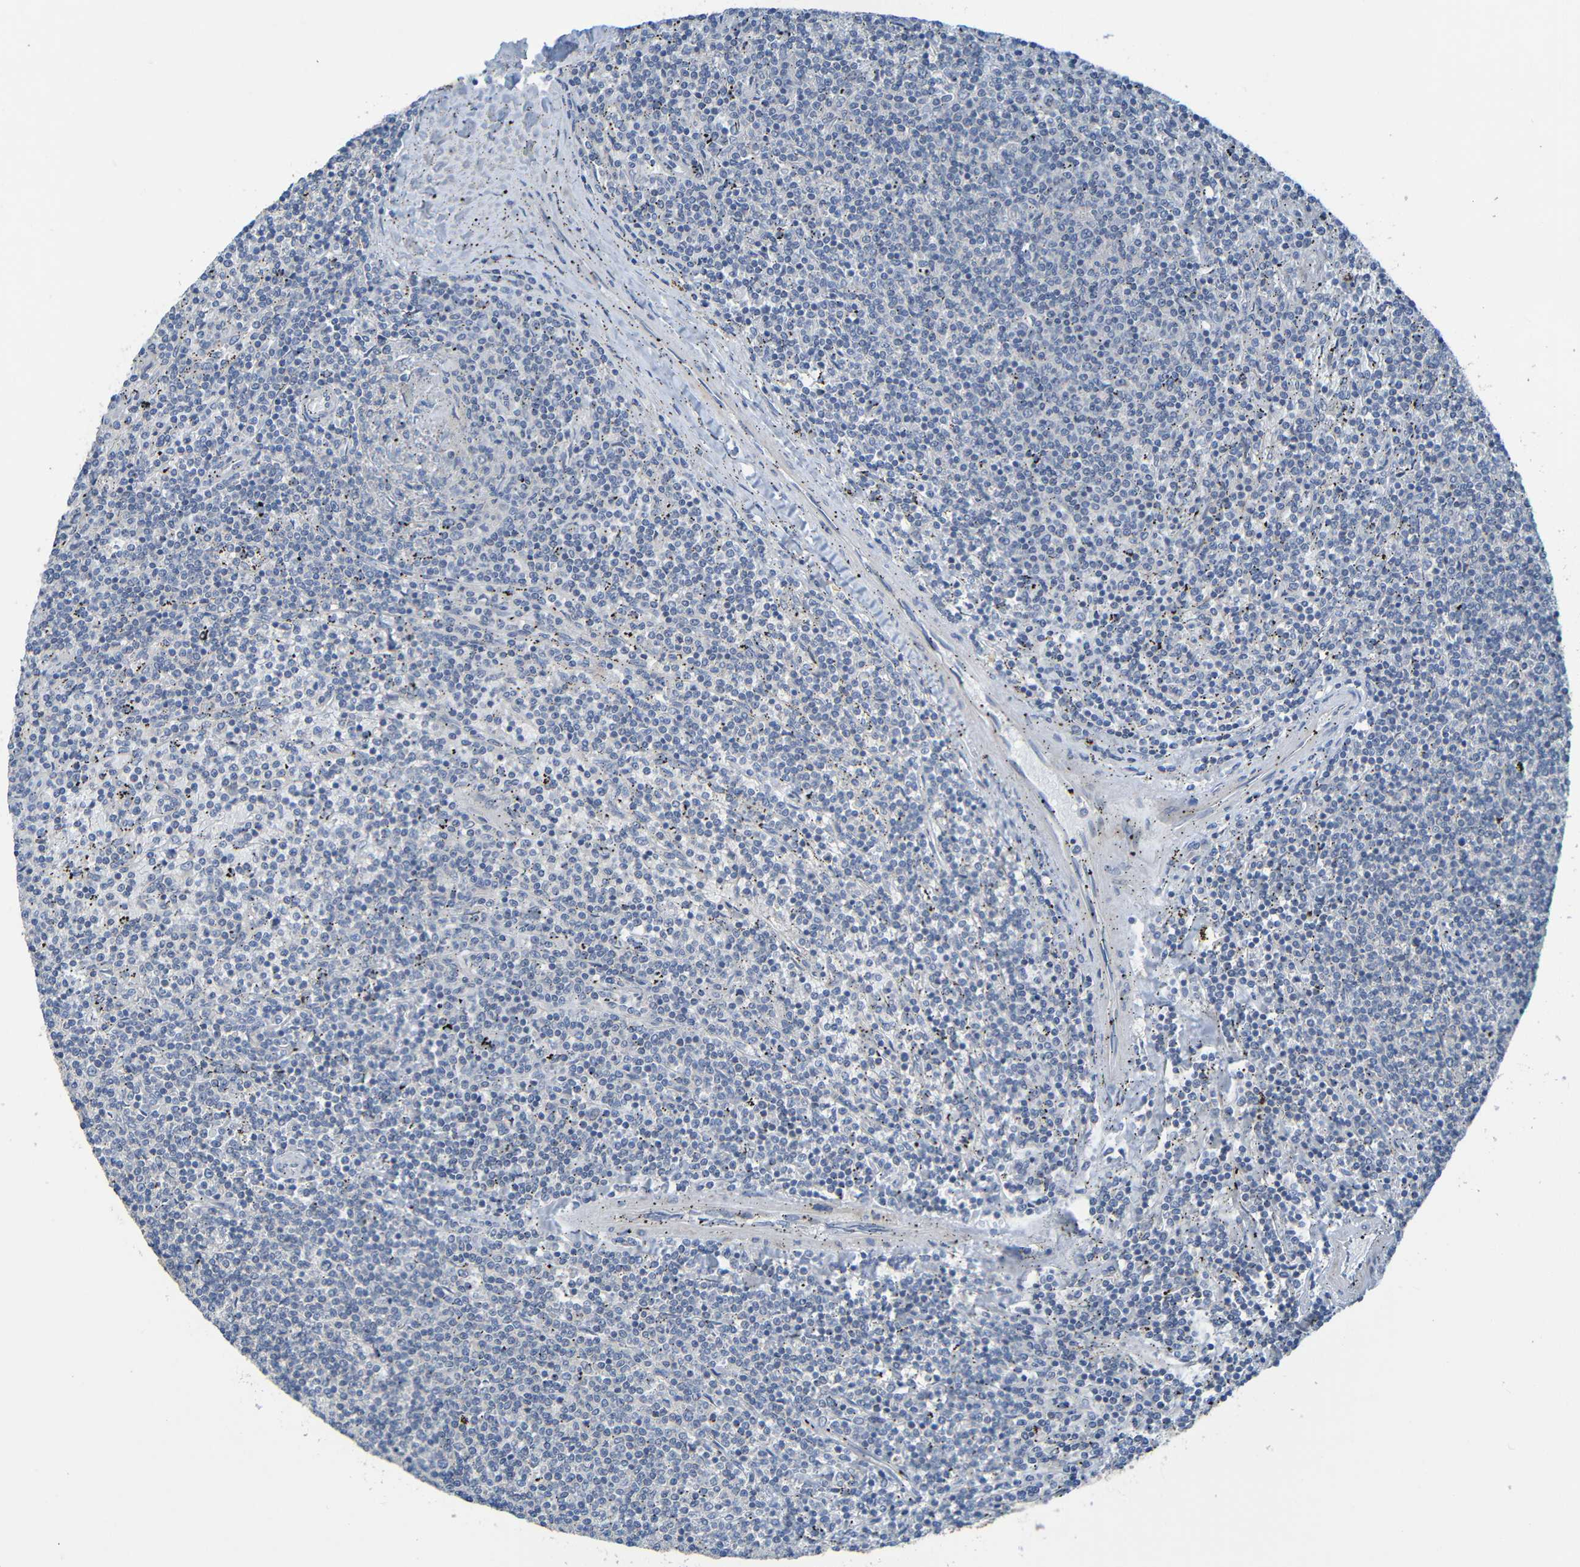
{"staining": {"intensity": "negative", "quantity": "none", "location": "none"}, "tissue": "lymphoma", "cell_type": "Tumor cells", "image_type": "cancer", "snomed": [{"axis": "morphology", "description": "Malignant lymphoma, non-Hodgkin's type, Low grade"}, {"axis": "topography", "description": "Spleen"}], "caption": "Histopathology image shows no significant protein staining in tumor cells of low-grade malignant lymphoma, non-Hodgkin's type.", "gene": "CYP4F2", "patient": {"sex": "female", "age": 50}}